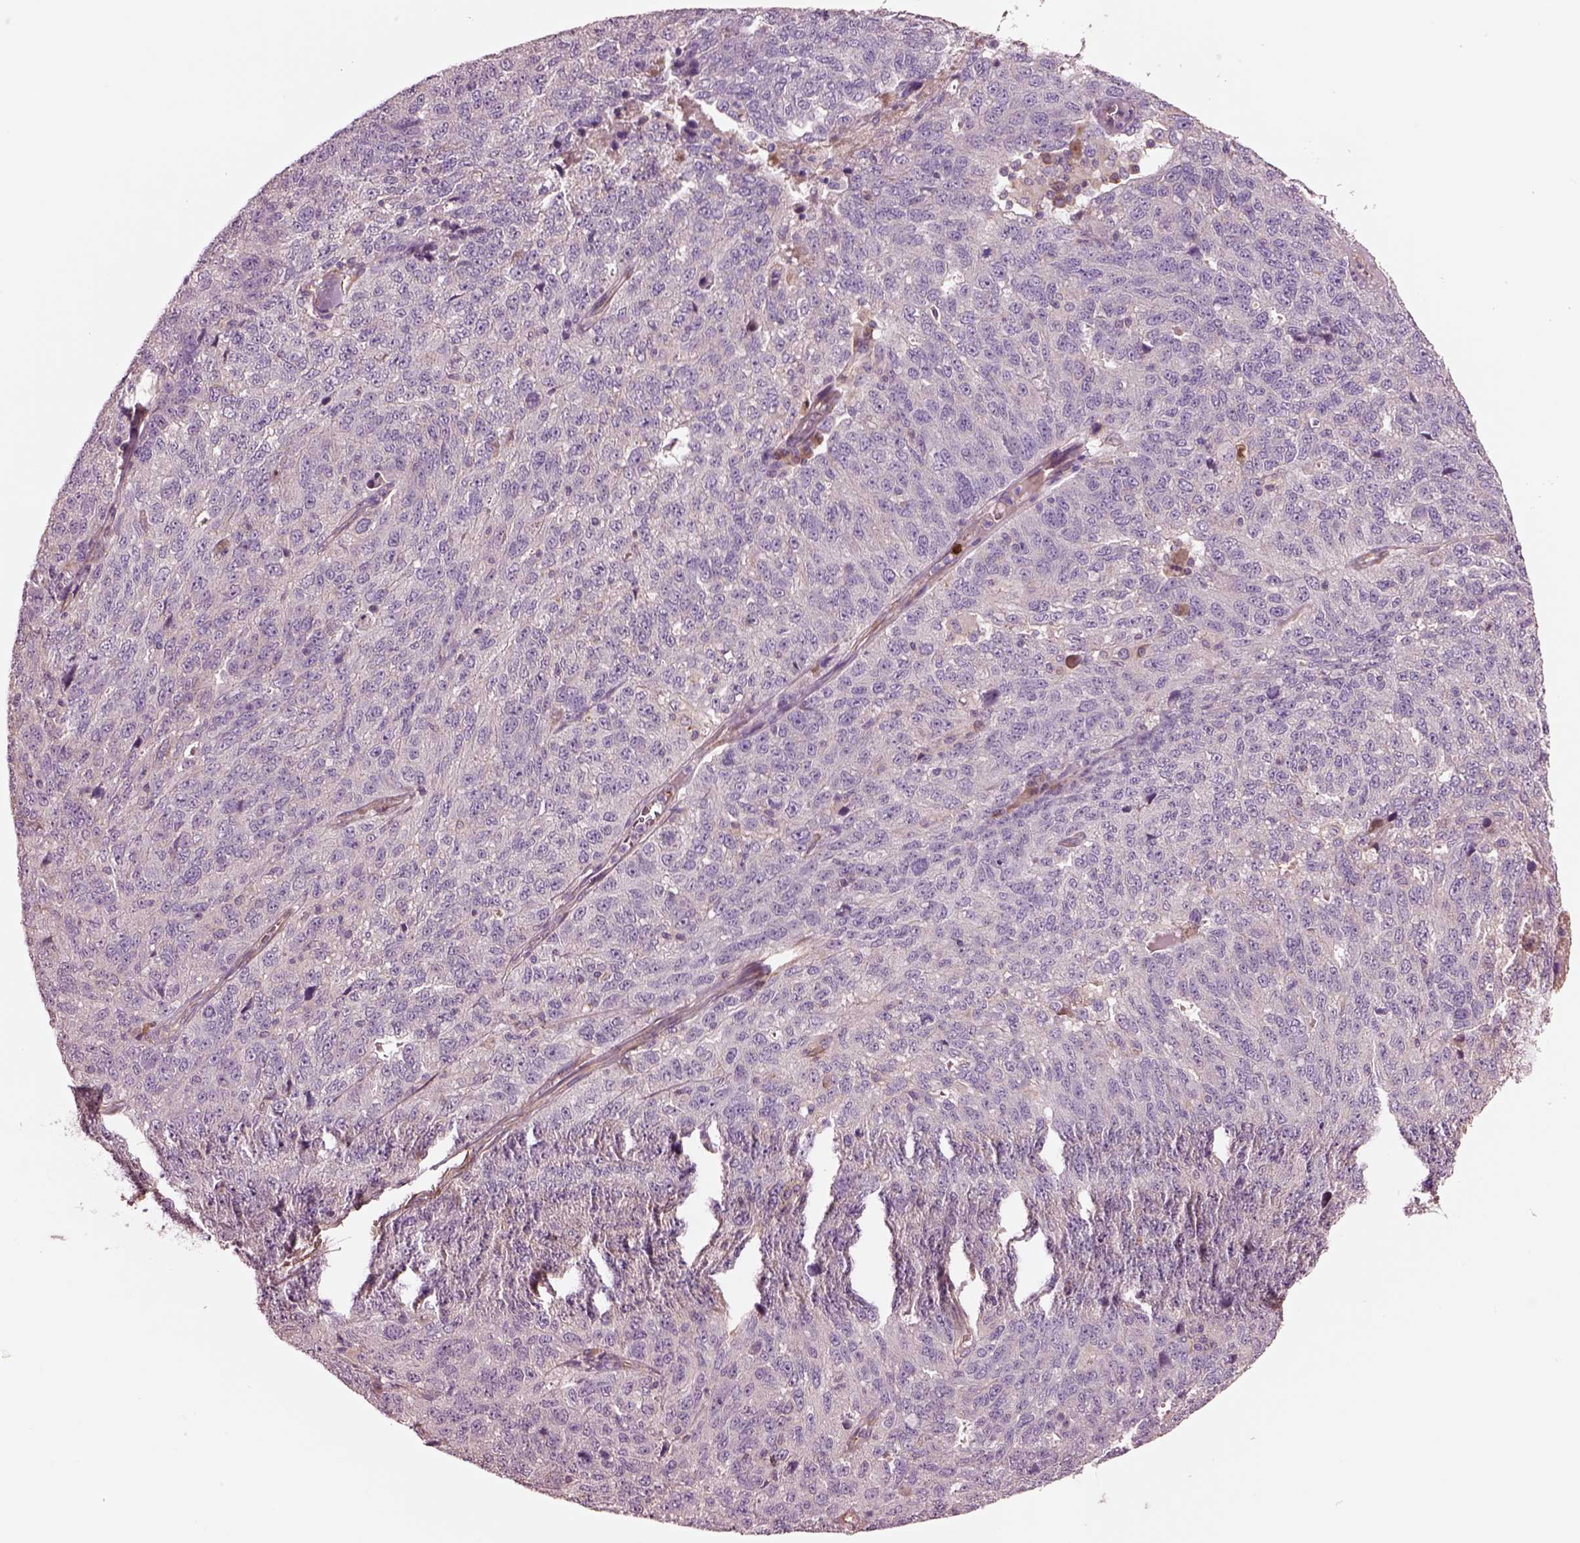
{"staining": {"intensity": "negative", "quantity": "none", "location": "none"}, "tissue": "ovarian cancer", "cell_type": "Tumor cells", "image_type": "cancer", "snomed": [{"axis": "morphology", "description": "Cystadenocarcinoma, serous, NOS"}, {"axis": "topography", "description": "Ovary"}], "caption": "This is an IHC micrograph of ovarian cancer (serous cystadenocarcinoma). There is no positivity in tumor cells.", "gene": "HTR1B", "patient": {"sex": "female", "age": 71}}